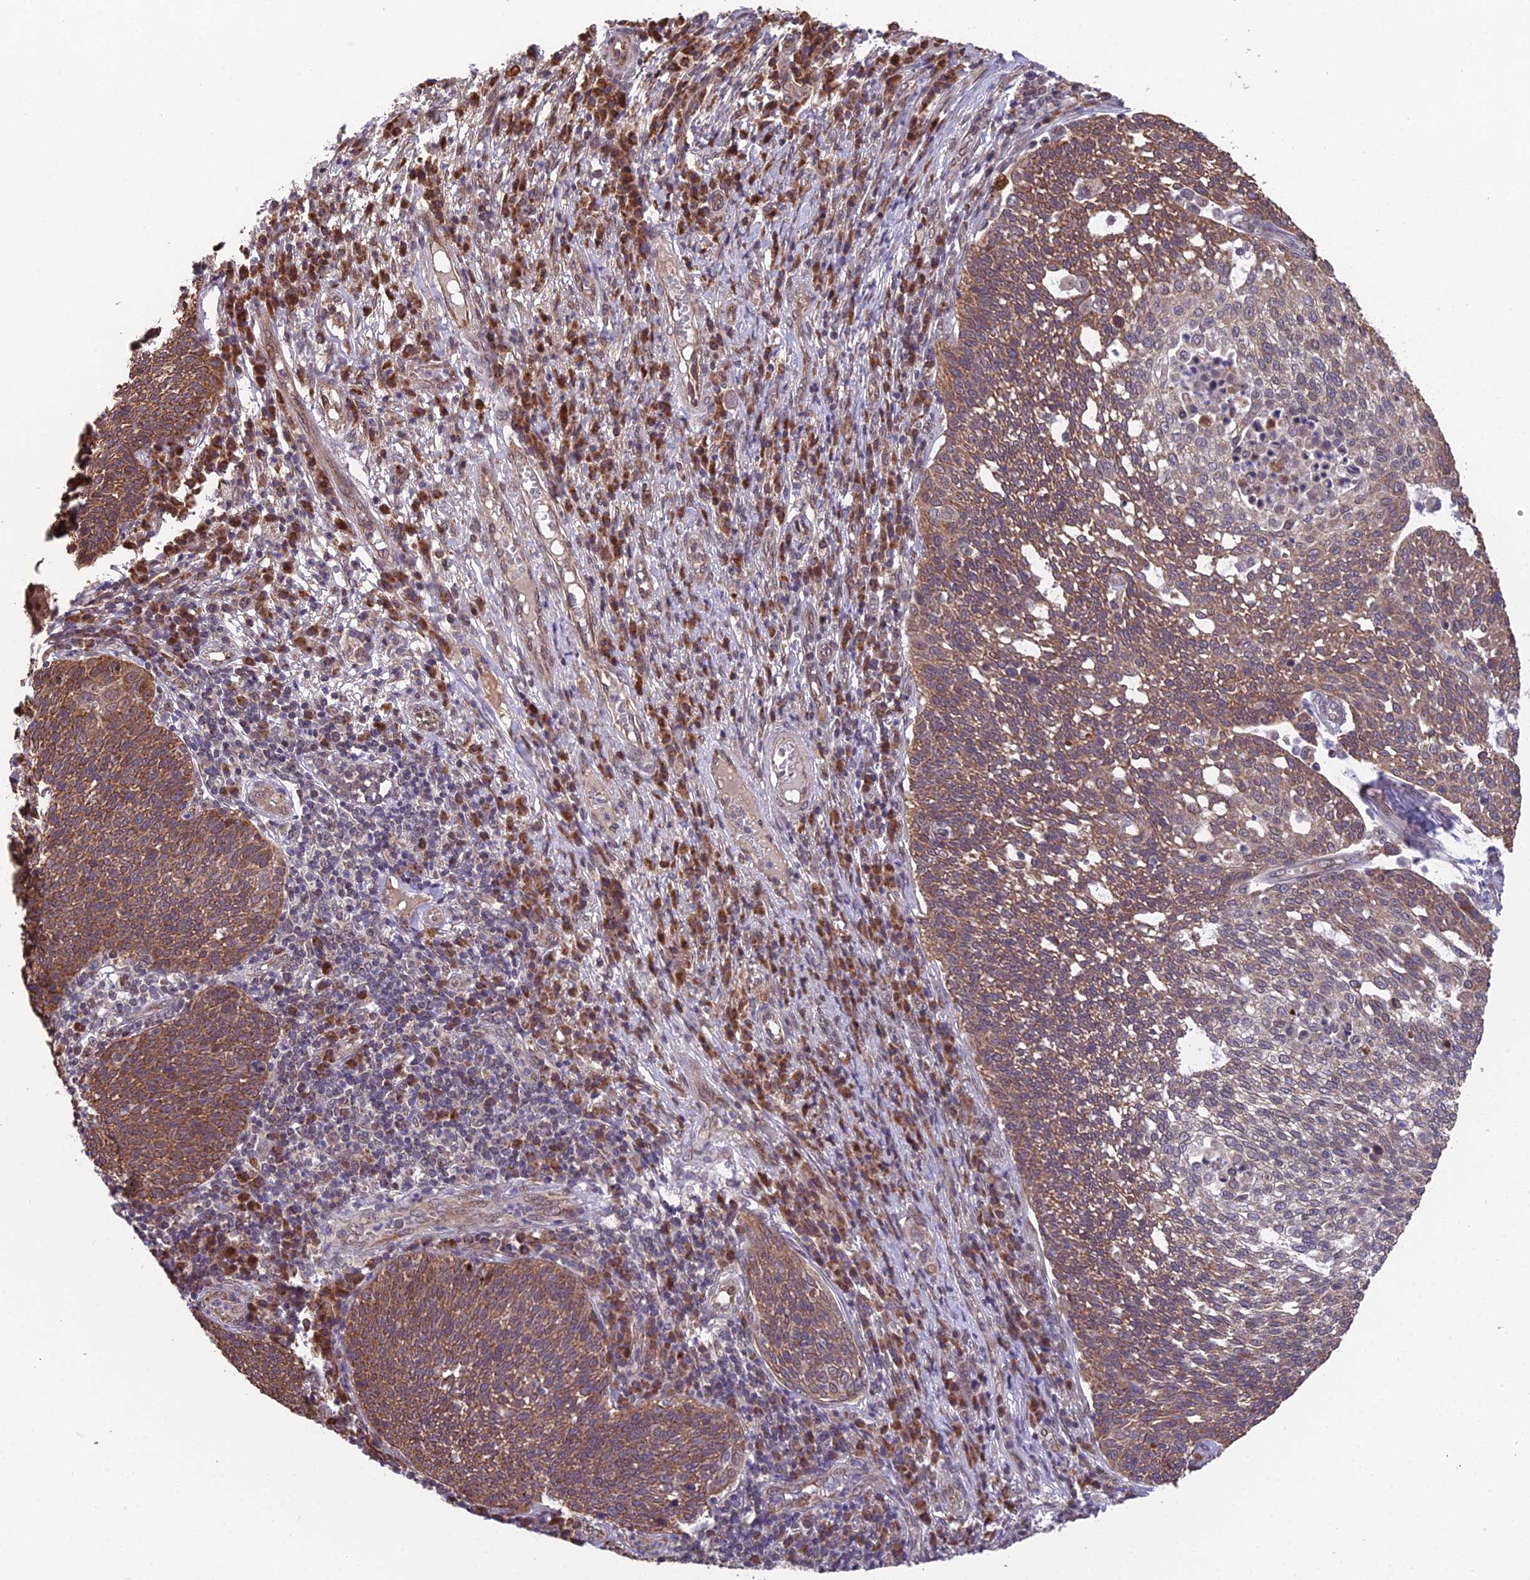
{"staining": {"intensity": "moderate", "quantity": ">75%", "location": "cytoplasmic/membranous"}, "tissue": "cervical cancer", "cell_type": "Tumor cells", "image_type": "cancer", "snomed": [{"axis": "morphology", "description": "Squamous cell carcinoma, NOS"}, {"axis": "topography", "description": "Cervix"}], "caption": "Approximately >75% of tumor cells in cervical squamous cell carcinoma display moderate cytoplasmic/membranous protein staining as visualized by brown immunohistochemical staining.", "gene": "CYP2R1", "patient": {"sex": "female", "age": 34}}